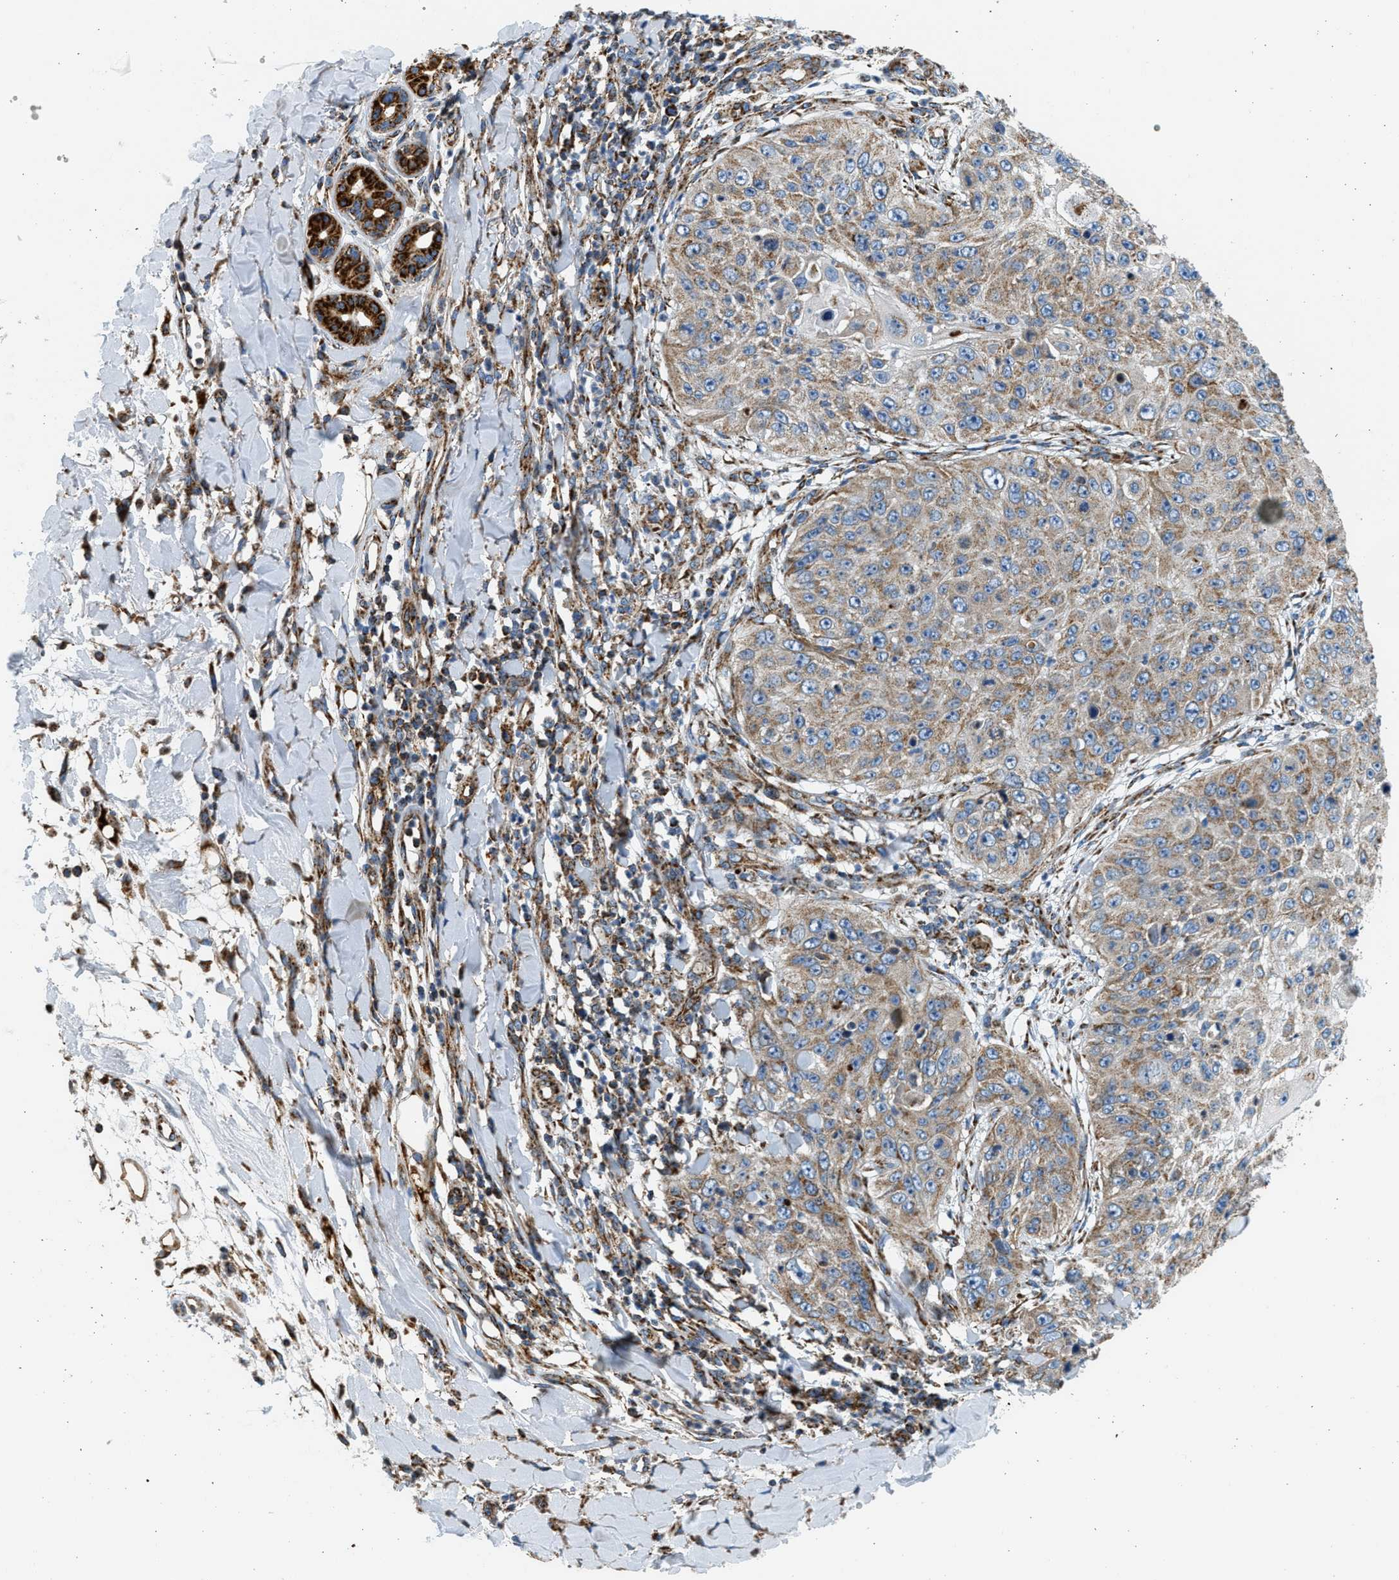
{"staining": {"intensity": "moderate", "quantity": ">75%", "location": "cytoplasmic/membranous"}, "tissue": "skin cancer", "cell_type": "Tumor cells", "image_type": "cancer", "snomed": [{"axis": "morphology", "description": "Squamous cell carcinoma, NOS"}, {"axis": "topography", "description": "Skin"}], "caption": "Skin cancer (squamous cell carcinoma) tissue exhibits moderate cytoplasmic/membranous expression in about >75% of tumor cells, visualized by immunohistochemistry. Using DAB (brown) and hematoxylin (blue) stains, captured at high magnification using brightfield microscopy.", "gene": "KCNMB3", "patient": {"sex": "female", "age": 80}}